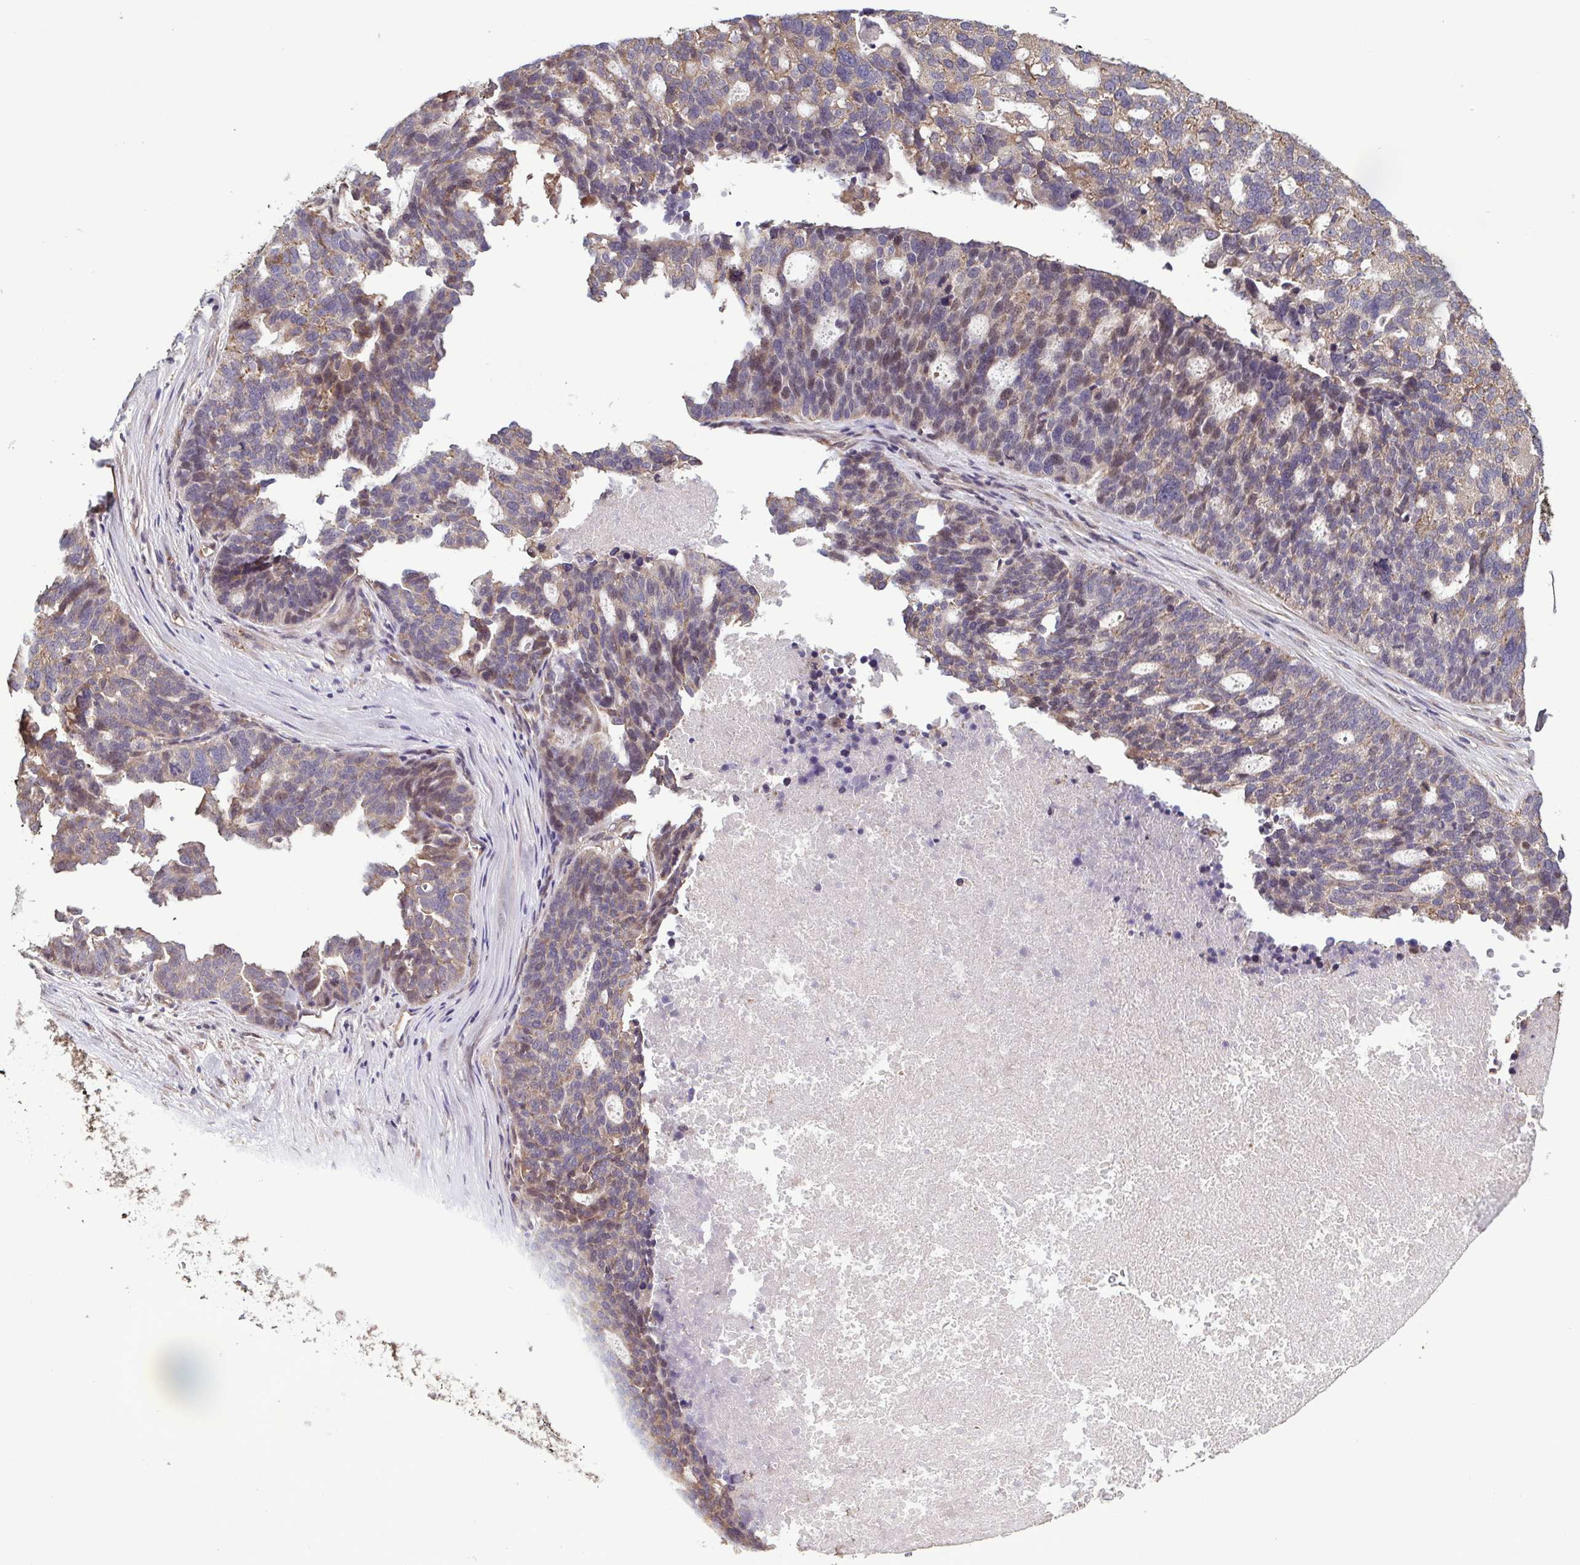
{"staining": {"intensity": "weak", "quantity": "<25%", "location": "nuclear"}, "tissue": "ovarian cancer", "cell_type": "Tumor cells", "image_type": "cancer", "snomed": [{"axis": "morphology", "description": "Cystadenocarcinoma, serous, NOS"}, {"axis": "topography", "description": "Ovary"}], "caption": "Ovarian cancer (serous cystadenocarcinoma) stained for a protein using IHC shows no positivity tumor cells.", "gene": "ZNF200", "patient": {"sex": "female", "age": 59}}